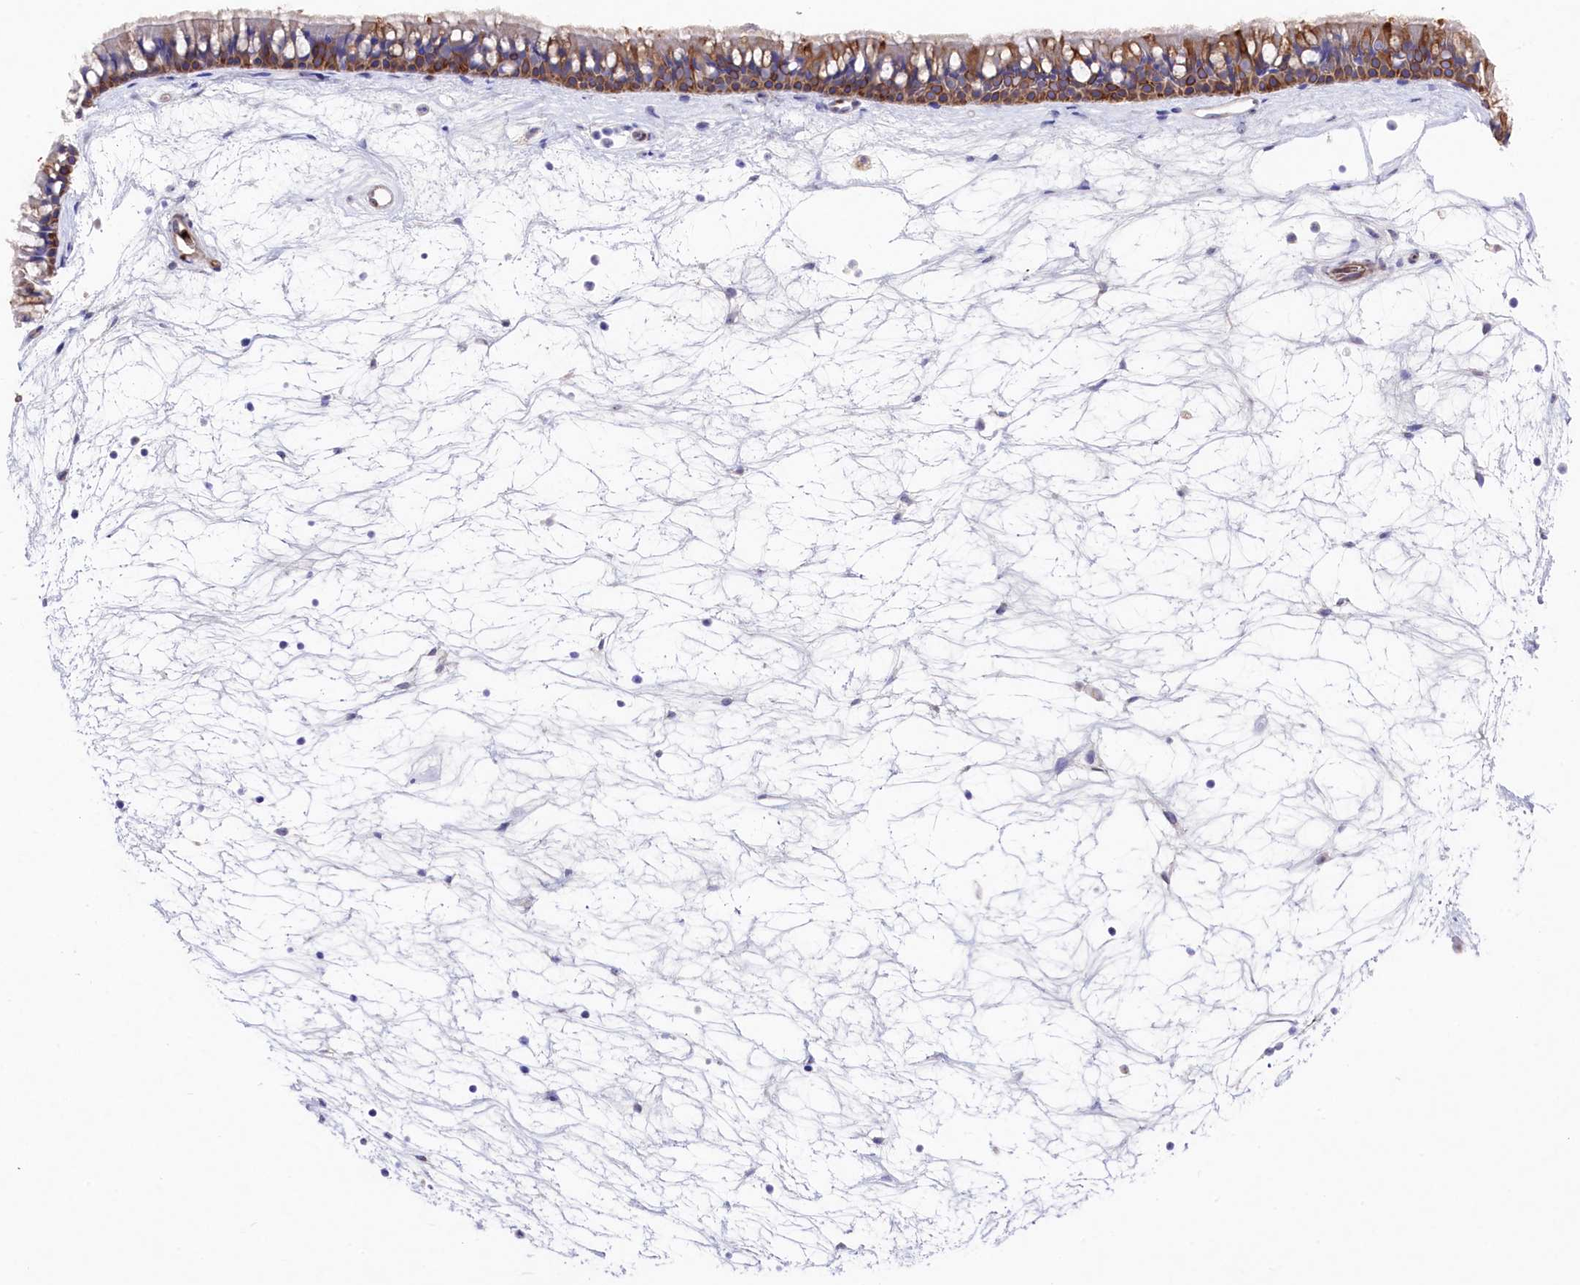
{"staining": {"intensity": "moderate", "quantity": ">75%", "location": "cytoplasmic/membranous"}, "tissue": "nasopharynx", "cell_type": "Respiratory epithelial cells", "image_type": "normal", "snomed": [{"axis": "morphology", "description": "Normal tissue, NOS"}, {"axis": "topography", "description": "Nasopharynx"}], "caption": "Brown immunohistochemical staining in benign human nasopharynx exhibits moderate cytoplasmic/membranous expression in approximately >75% of respiratory epithelial cells.", "gene": "LHFPL4", "patient": {"sex": "male", "age": 64}}